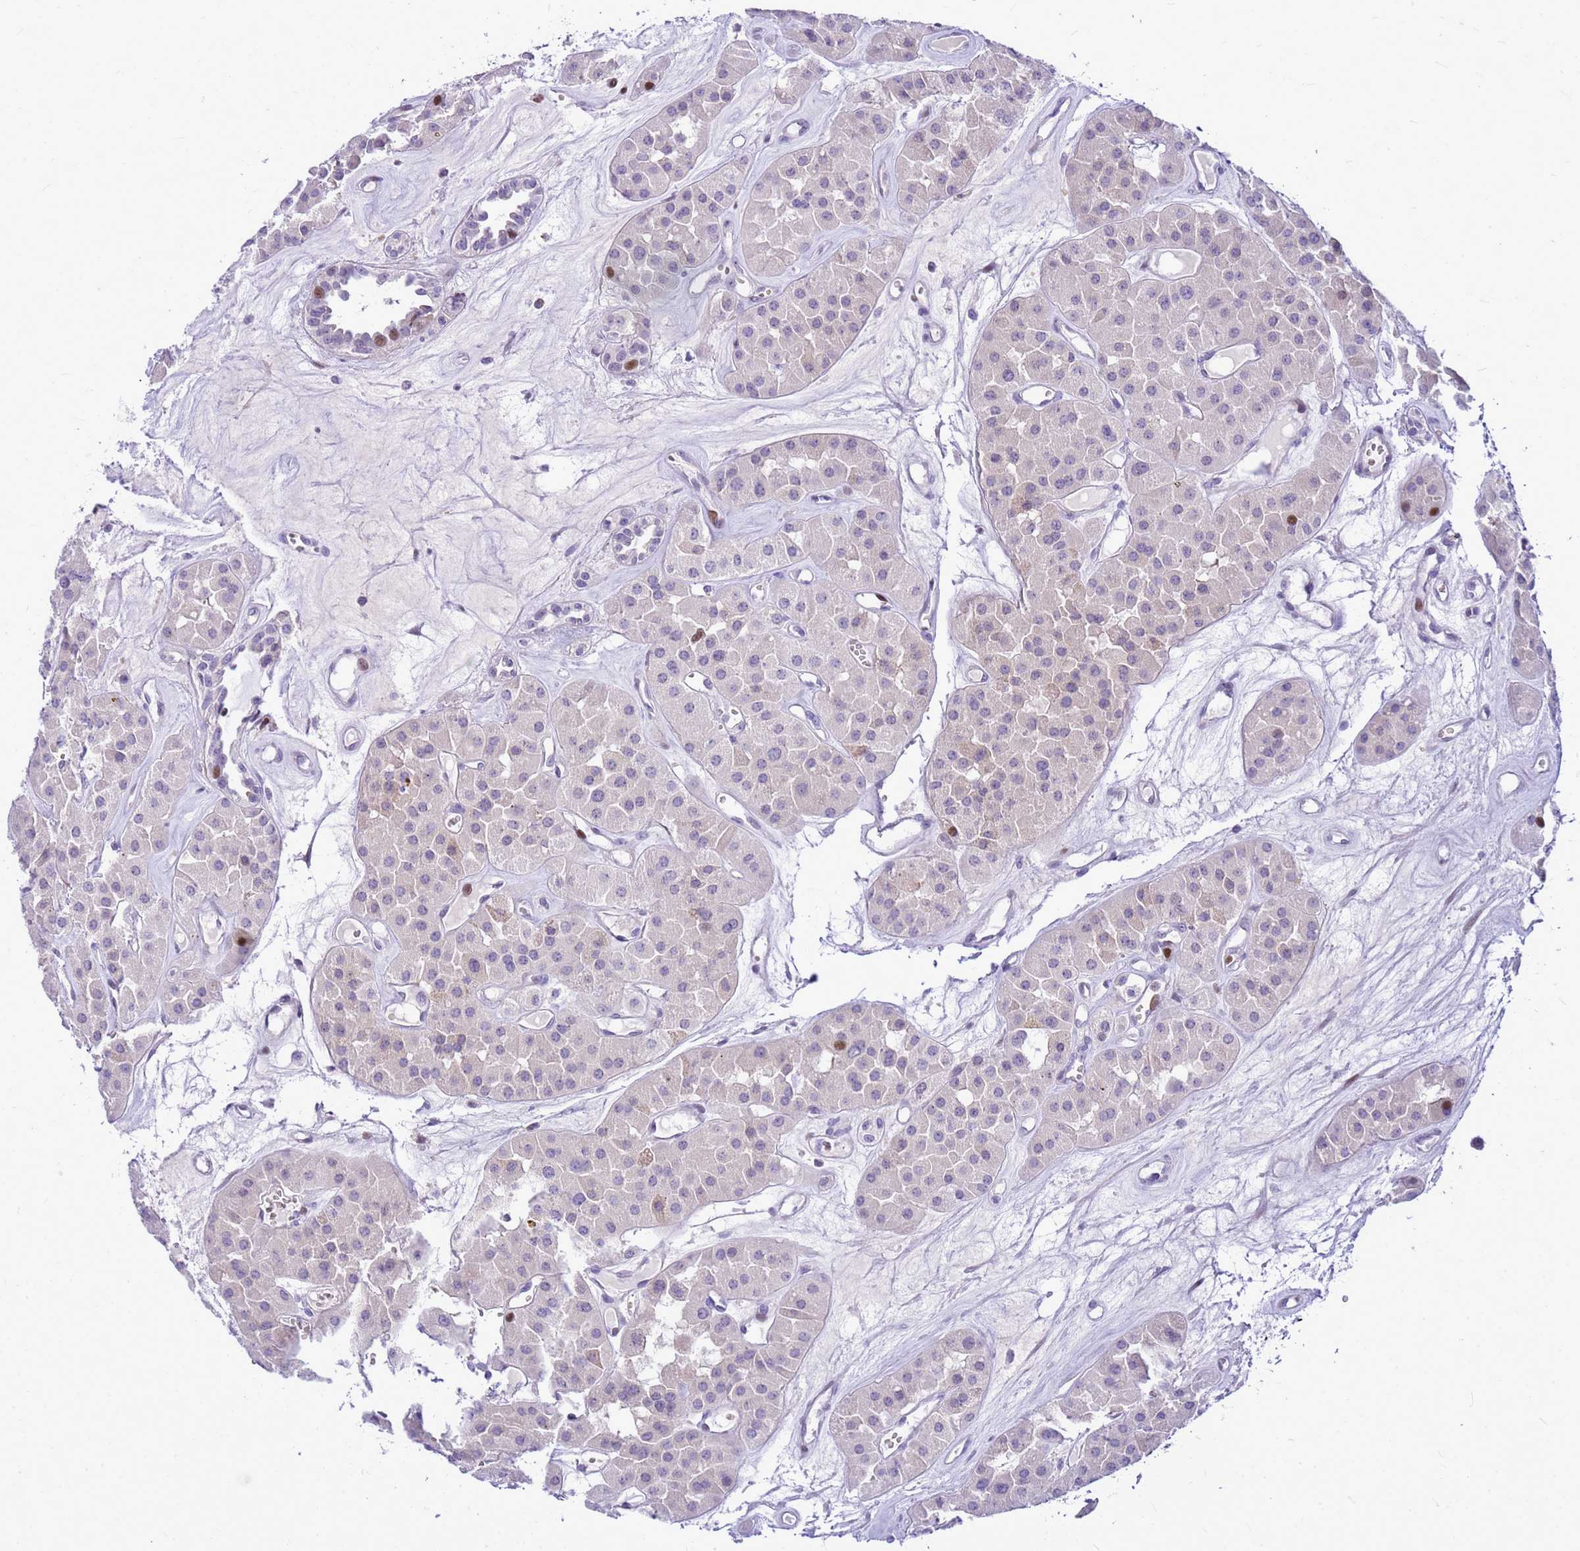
{"staining": {"intensity": "moderate", "quantity": "<25%", "location": "nuclear"}, "tissue": "renal cancer", "cell_type": "Tumor cells", "image_type": "cancer", "snomed": [{"axis": "morphology", "description": "Carcinoma, NOS"}, {"axis": "topography", "description": "Kidney"}], "caption": "Protein staining demonstrates moderate nuclear expression in about <25% of tumor cells in renal cancer (carcinoma).", "gene": "ADAMTS7", "patient": {"sex": "female", "age": 75}}